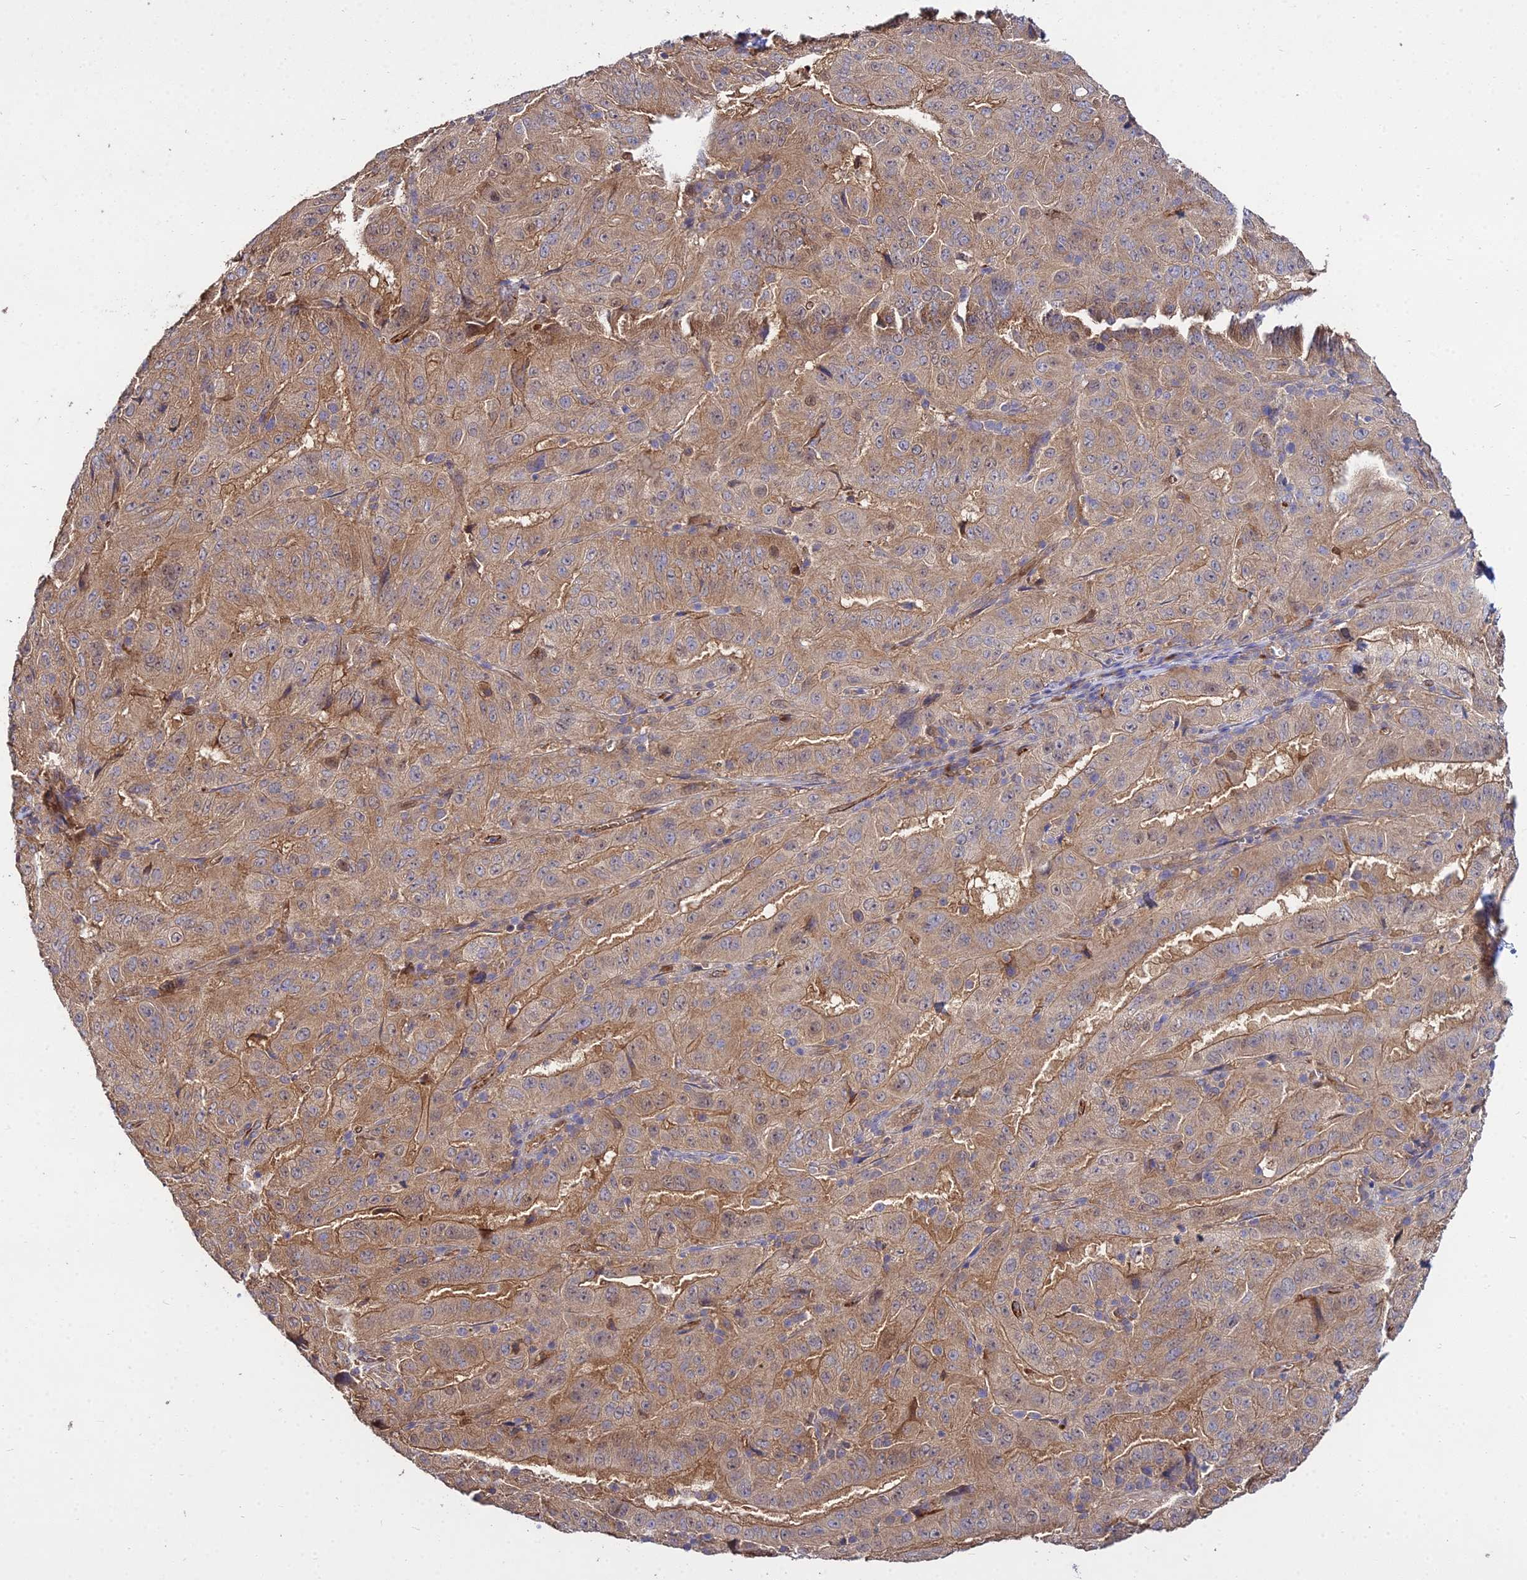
{"staining": {"intensity": "moderate", "quantity": "25%-75%", "location": "cytoplasmic/membranous,nuclear"}, "tissue": "pancreatic cancer", "cell_type": "Tumor cells", "image_type": "cancer", "snomed": [{"axis": "morphology", "description": "Adenocarcinoma, NOS"}, {"axis": "topography", "description": "Pancreas"}], "caption": "An IHC micrograph of tumor tissue is shown. Protein staining in brown shows moderate cytoplasmic/membranous and nuclear positivity in adenocarcinoma (pancreatic) within tumor cells. Using DAB (brown) and hematoxylin (blue) stains, captured at high magnification using brightfield microscopy.", "gene": "GRTP1", "patient": {"sex": "male", "age": 63}}